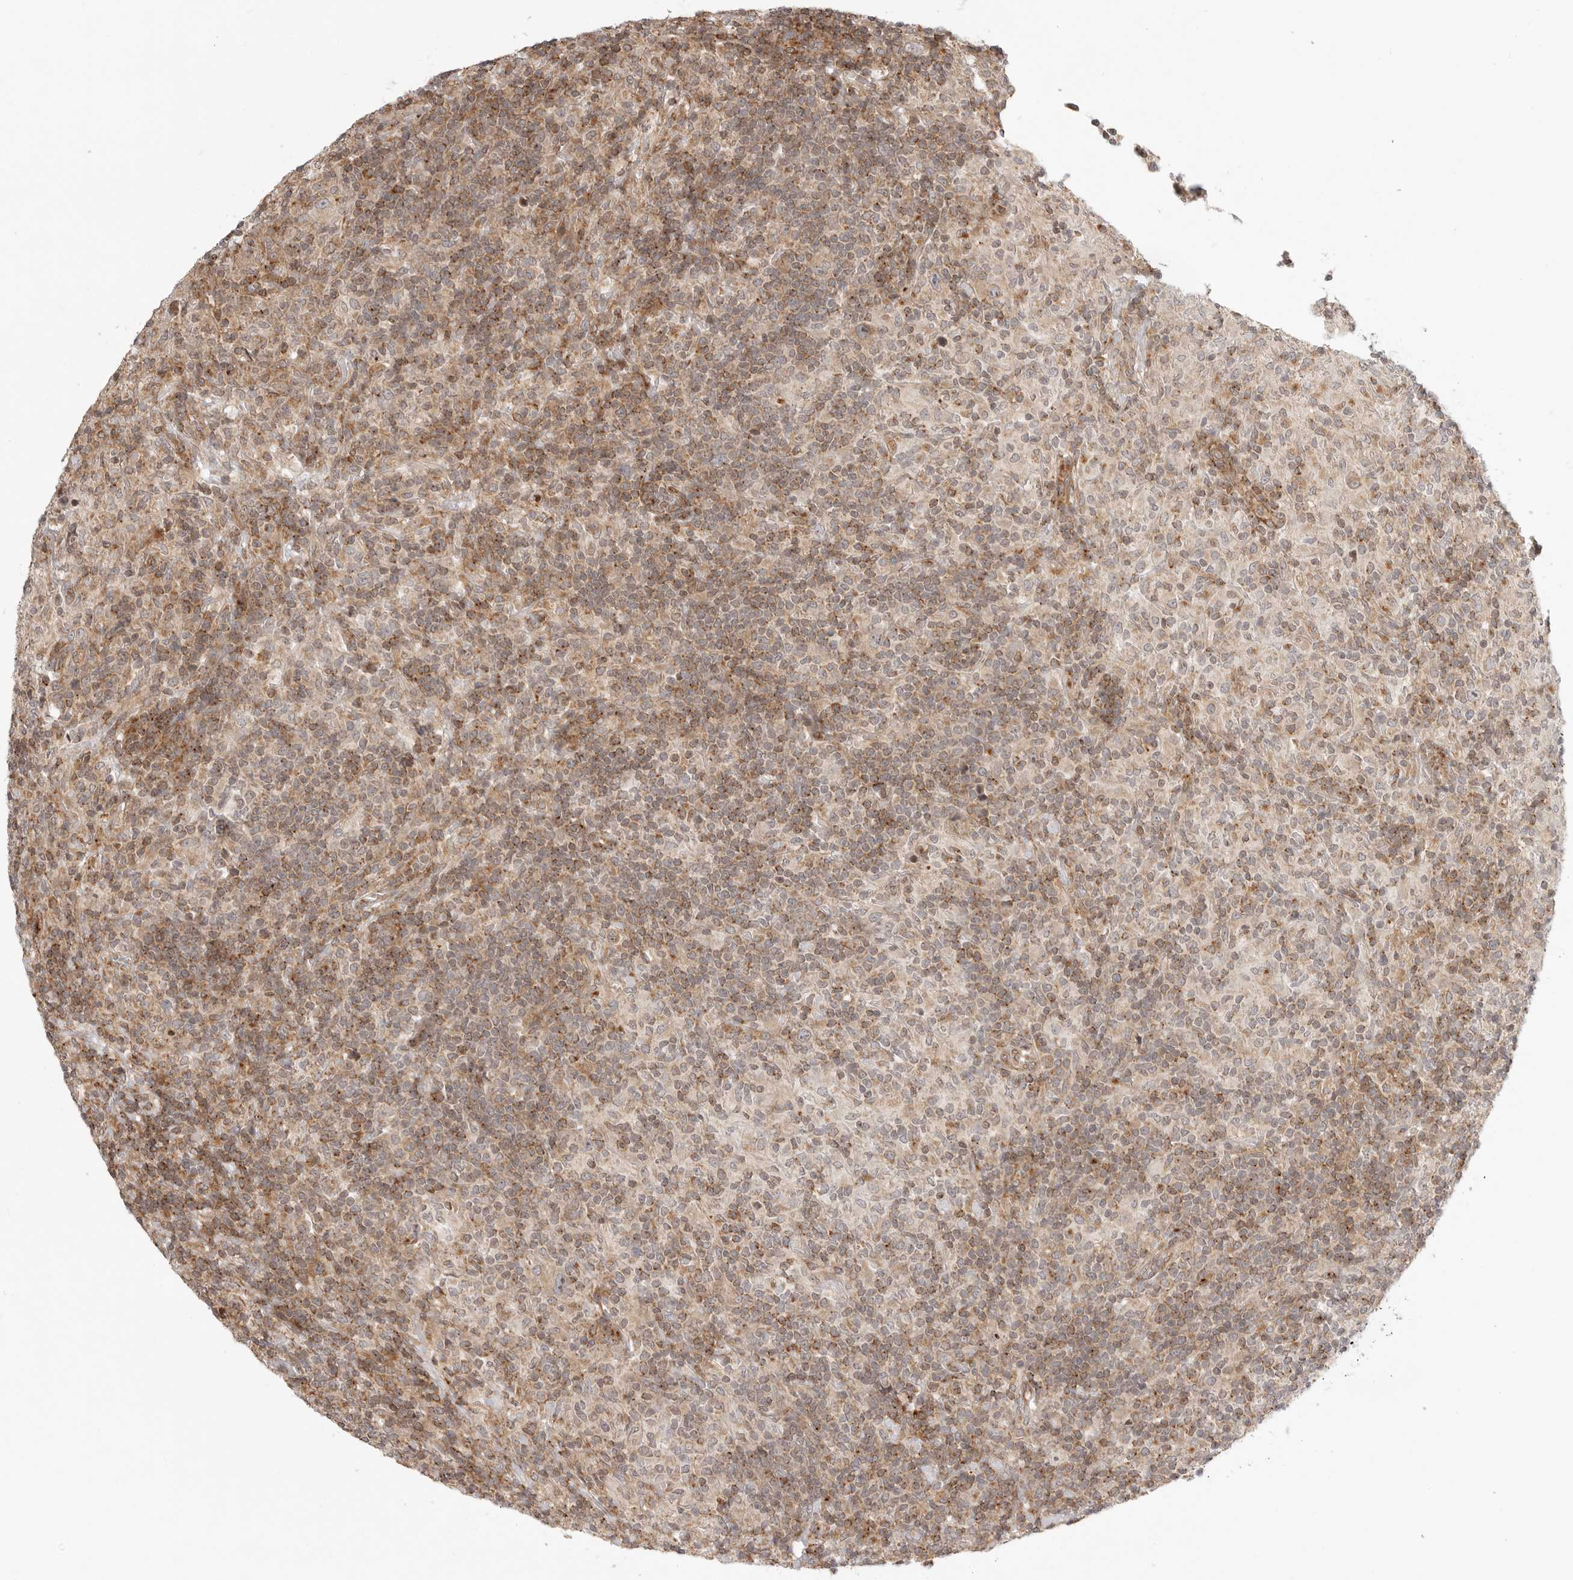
{"staining": {"intensity": "weak", "quantity": ">75%", "location": "cytoplasmic/membranous"}, "tissue": "lymphoma", "cell_type": "Tumor cells", "image_type": "cancer", "snomed": [{"axis": "morphology", "description": "Hodgkin's disease, NOS"}, {"axis": "topography", "description": "Lymph node"}], "caption": "A low amount of weak cytoplasmic/membranous expression is present in about >75% of tumor cells in Hodgkin's disease tissue.", "gene": "IDUA", "patient": {"sex": "male", "age": 70}}